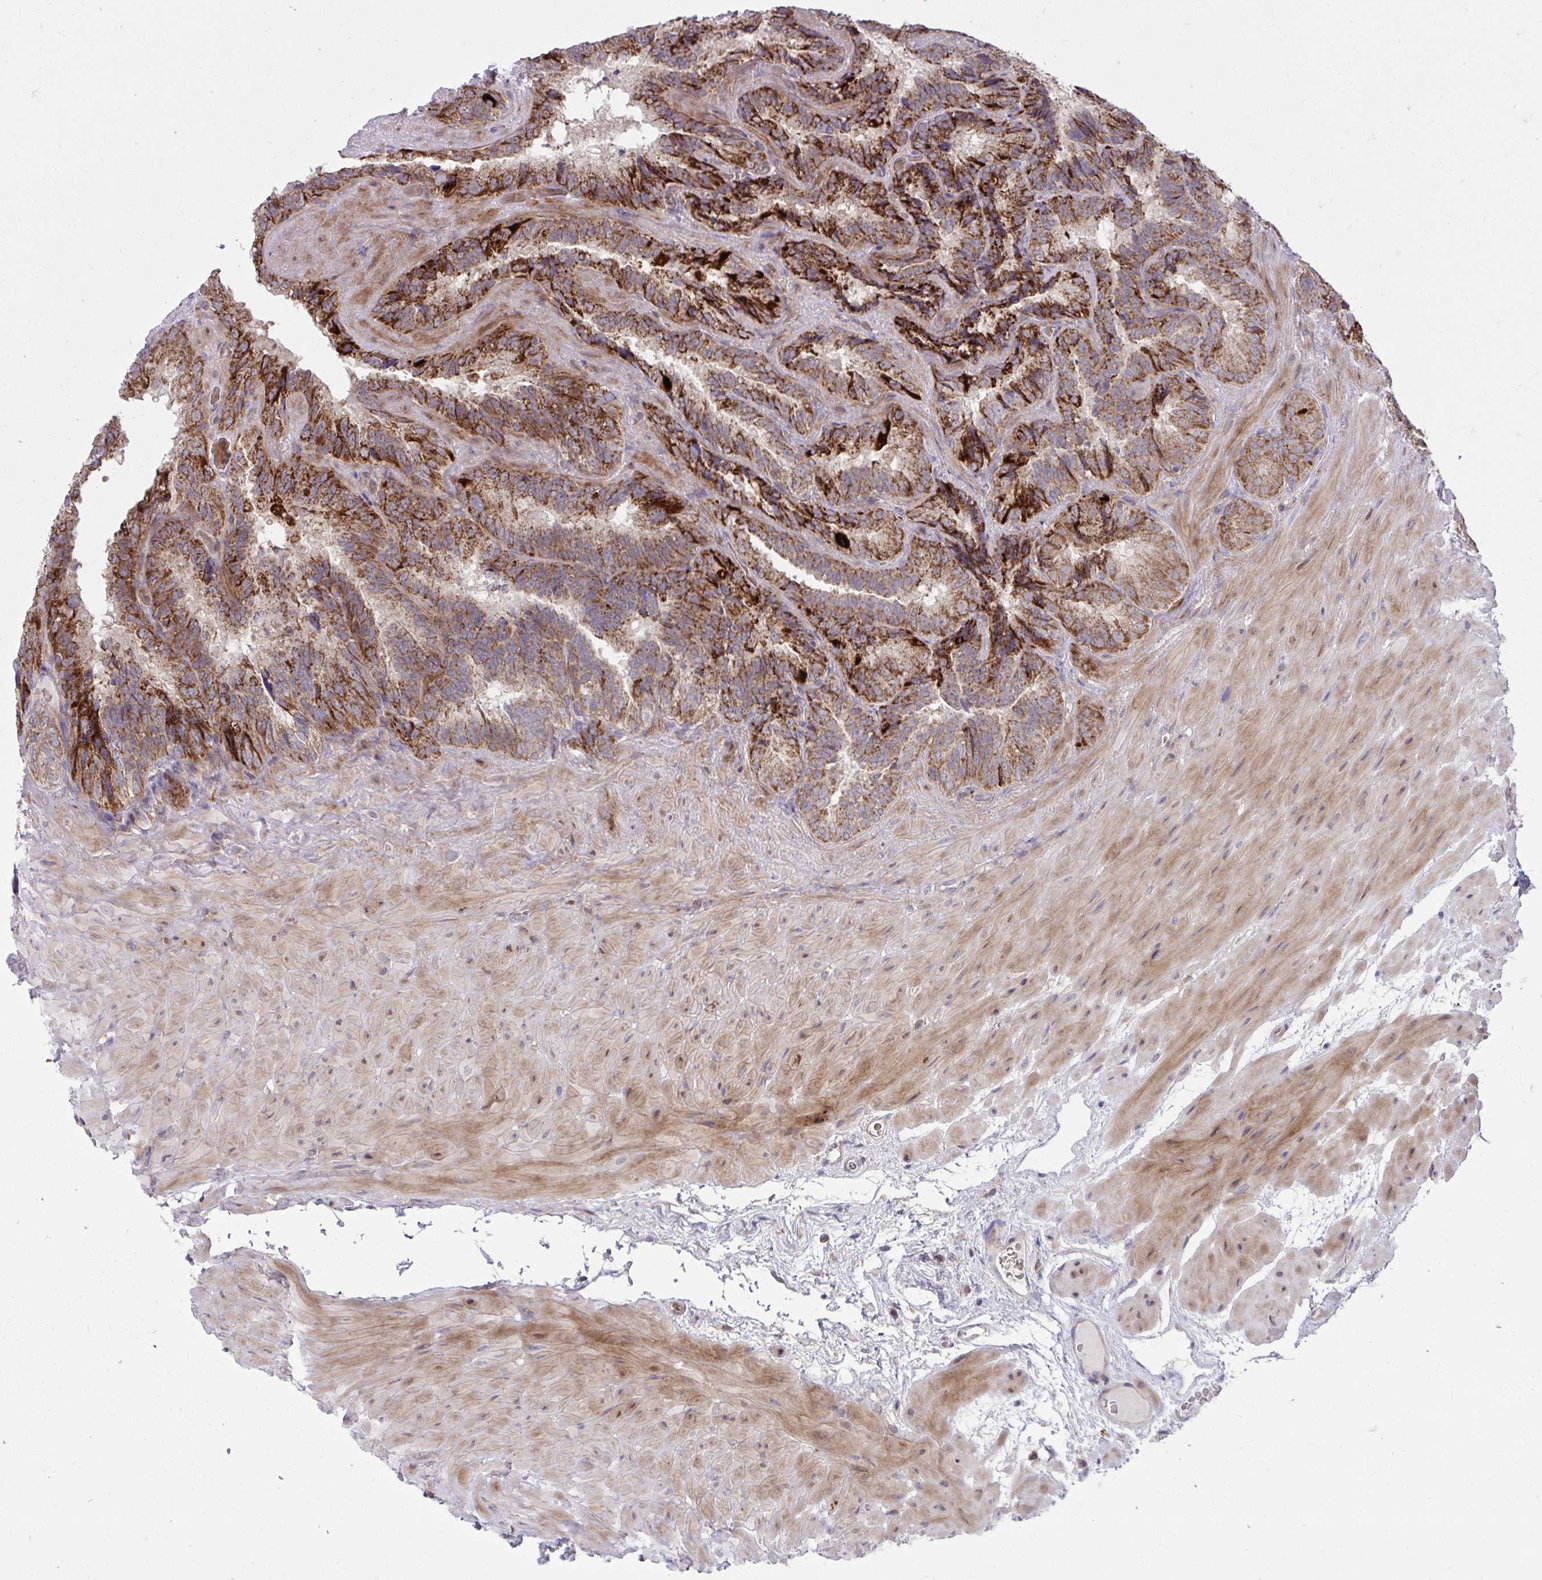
{"staining": {"intensity": "strong", "quantity": ">75%", "location": "cytoplasmic/membranous"}, "tissue": "seminal vesicle", "cell_type": "Glandular cells", "image_type": "normal", "snomed": [{"axis": "morphology", "description": "Normal tissue, NOS"}, {"axis": "topography", "description": "Seminal veicle"}], "caption": "Seminal vesicle stained for a protein (brown) shows strong cytoplasmic/membranous positive positivity in approximately >75% of glandular cells.", "gene": "C16orf54", "patient": {"sex": "male", "age": 60}}